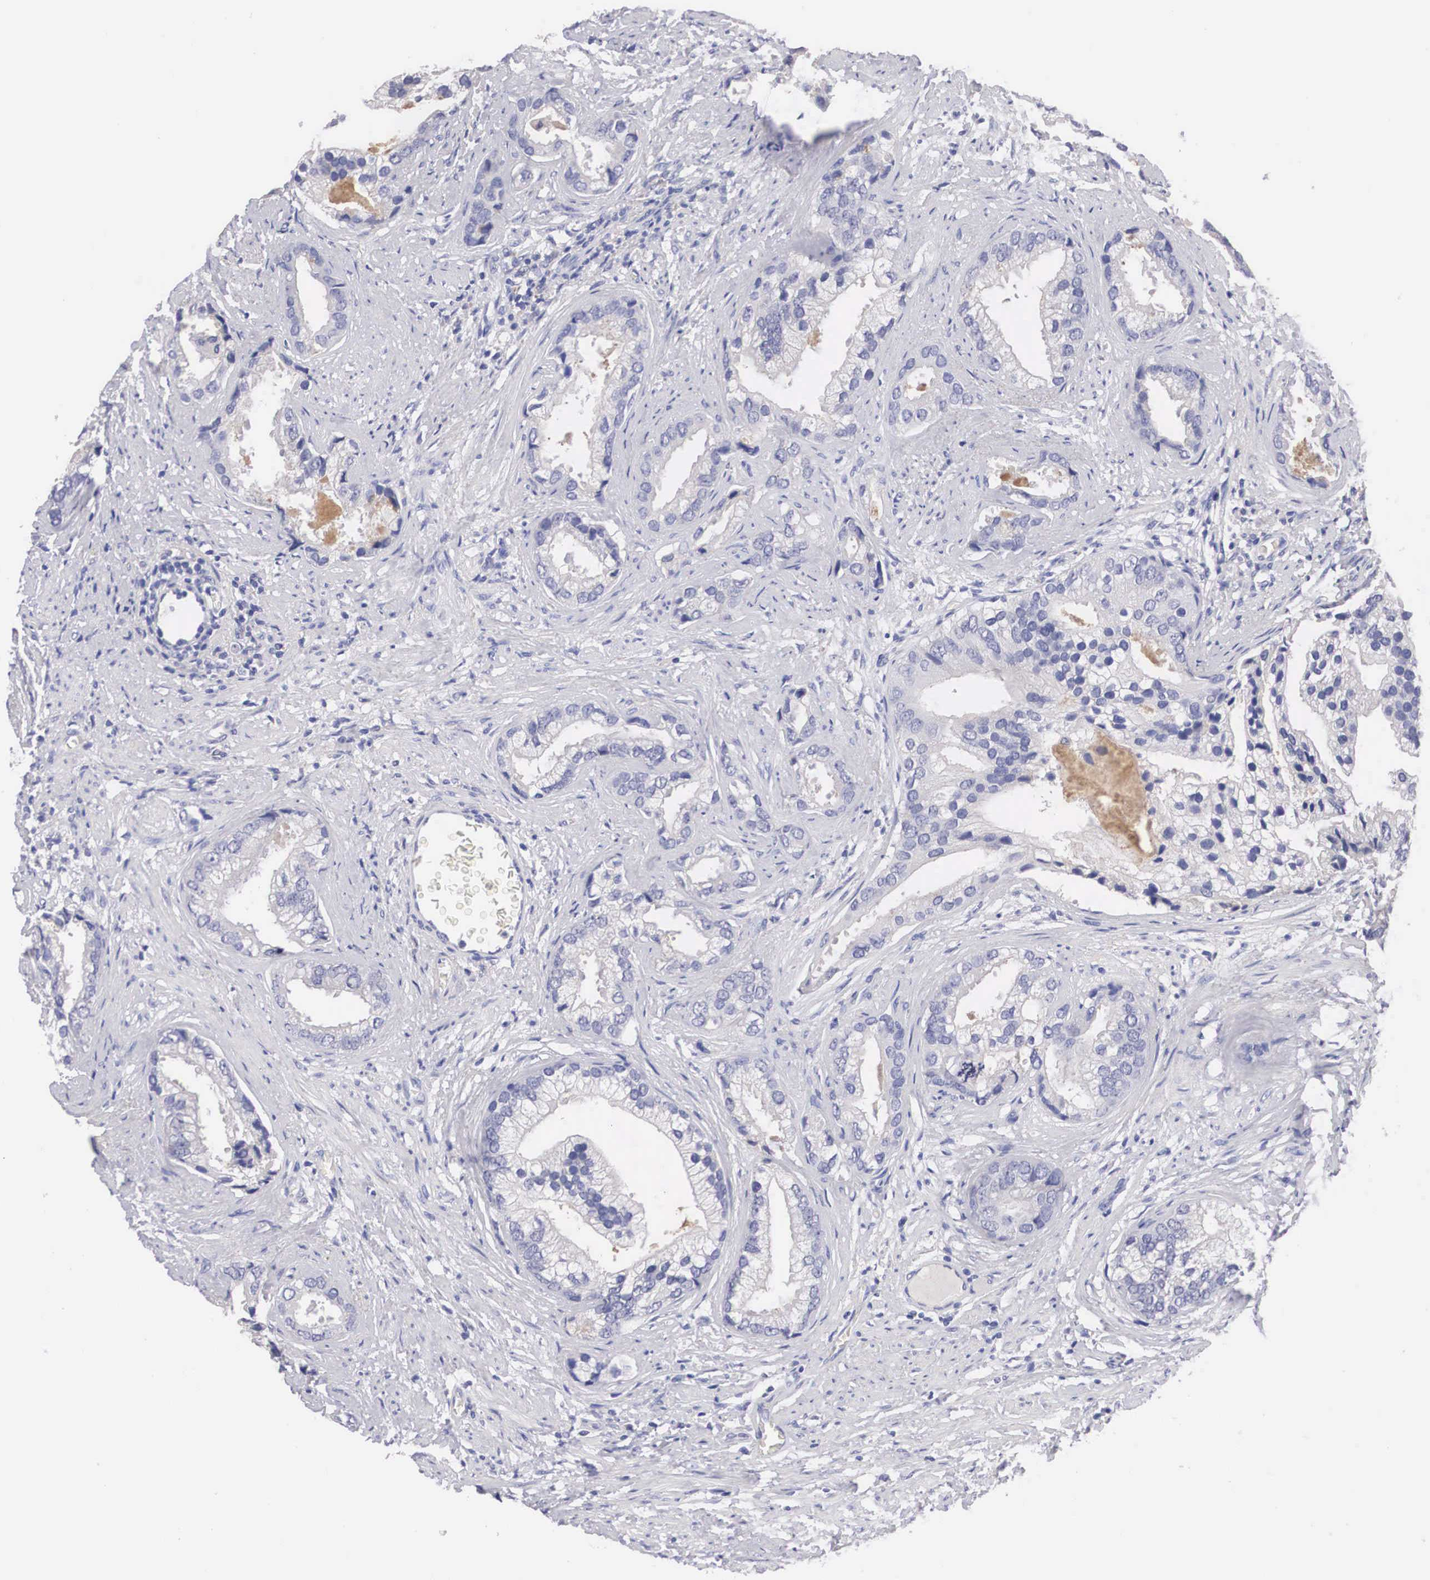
{"staining": {"intensity": "negative", "quantity": "none", "location": "none"}, "tissue": "prostate cancer", "cell_type": "Tumor cells", "image_type": "cancer", "snomed": [{"axis": "morphology", "description": "Adenocarcinoma, Medium grade"}, {"axis": "topography", "description": "Prostate"}], "caption": "Tumor cells are negative for protein expression in human prostate cancer.", "gene": "ABHD4", "patient": {"sex": "male", "age": 65}}